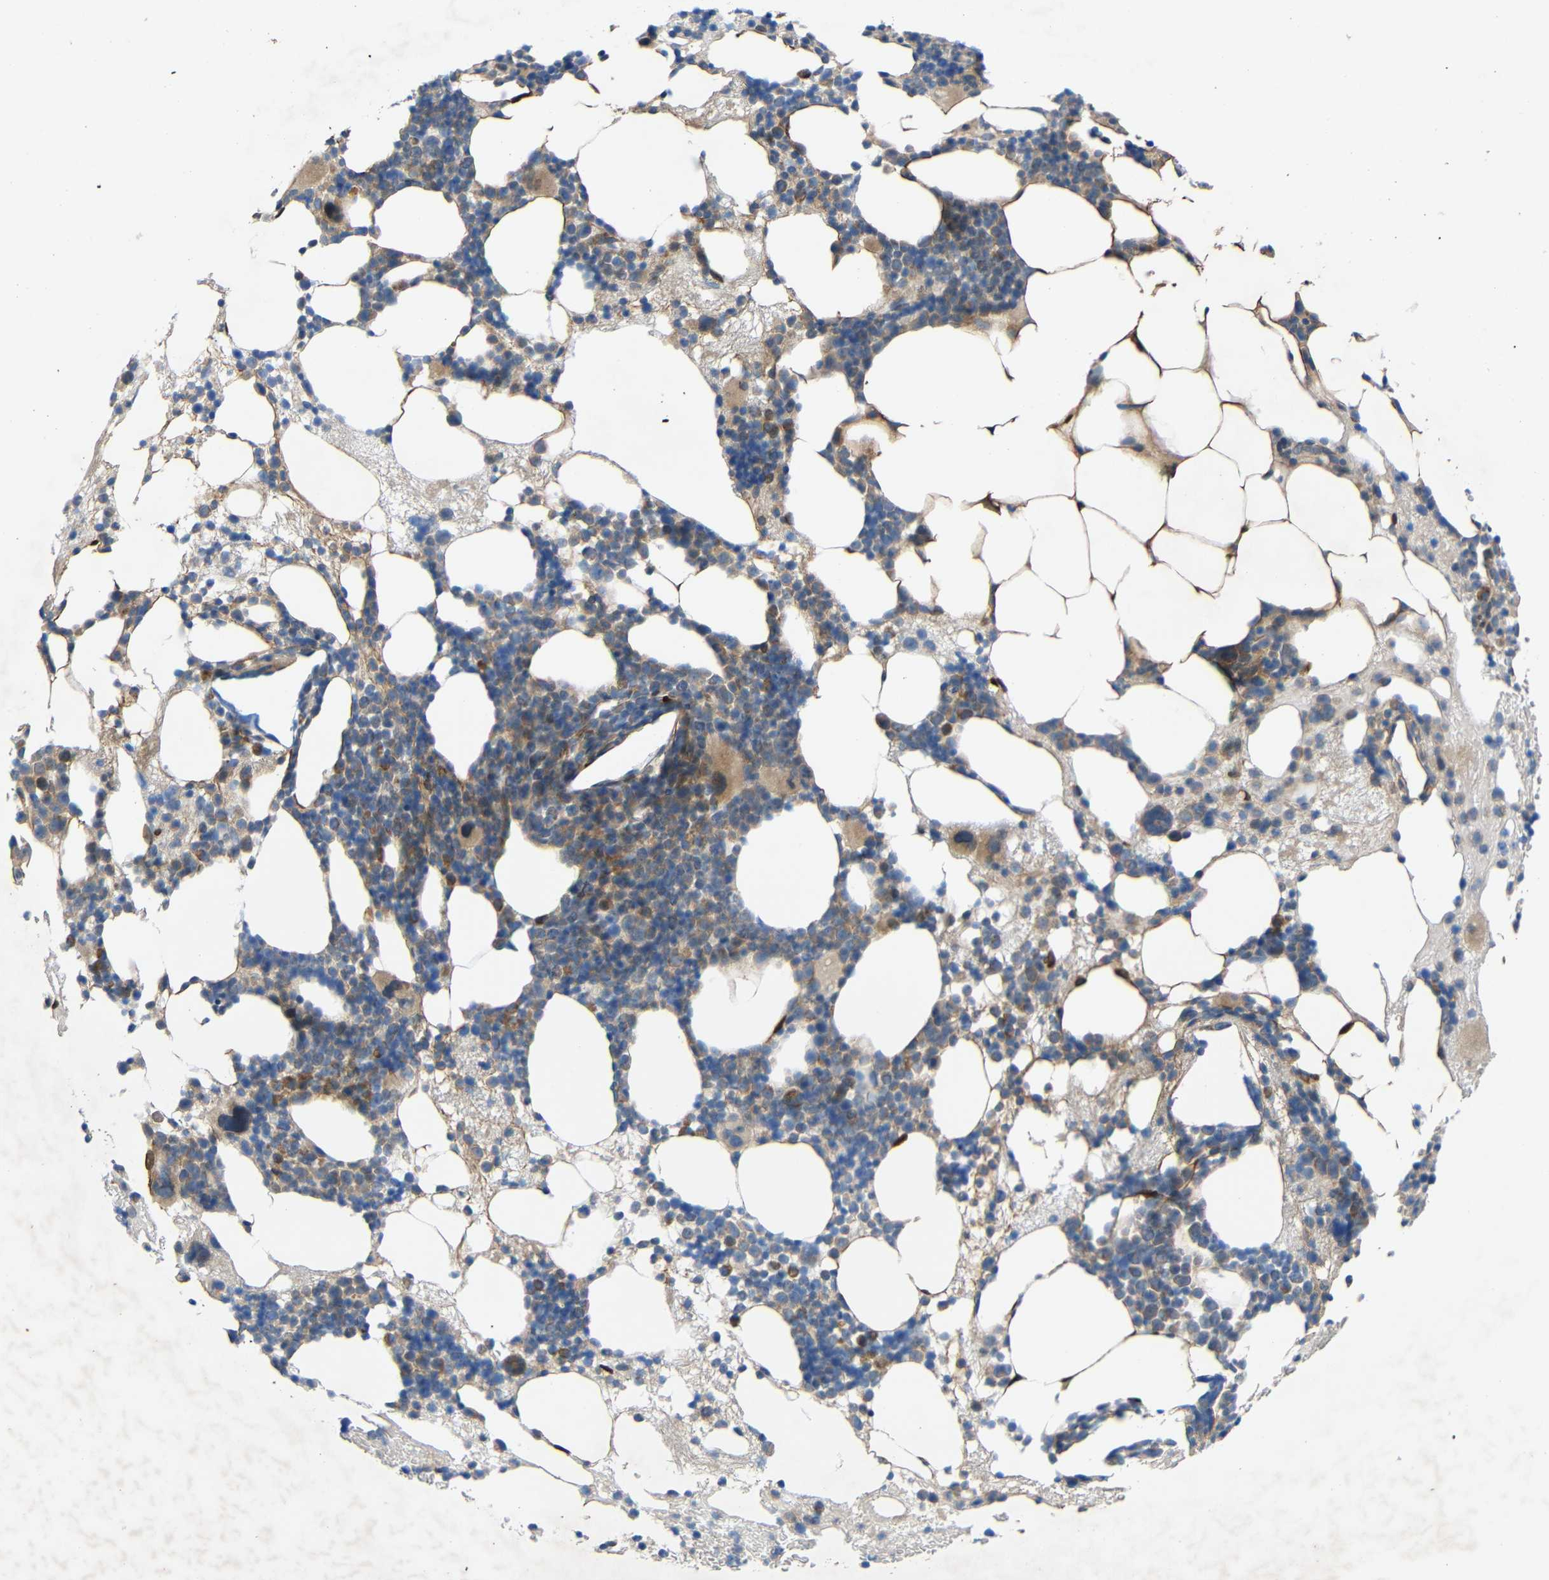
{"staining": {"intensity": "weak", "quantity": "25%-75%", "location": "cytoplasmic/membranous"}, "tissue": "bone marrow", "cell_type": "Hematopoietic cells", "image_type": "normal", "snomed": [{"axis": "morphology", "description": "Normal tissue, NOS"}, {"axis": "morphology", "description": "Inflammation, NOS"}, {"axis": "topography", "description": "Bone marrow"}], "caption": "A micrograph of human bone marrow stained for a protein displays weak cytoplasmic/membranous brown staining in hematopoietic cells. (DAB = brown stain, brightfield microscopy at high magnification).", "gene": "TMEM25", "patient": {"sex": "female", "age": 76}}